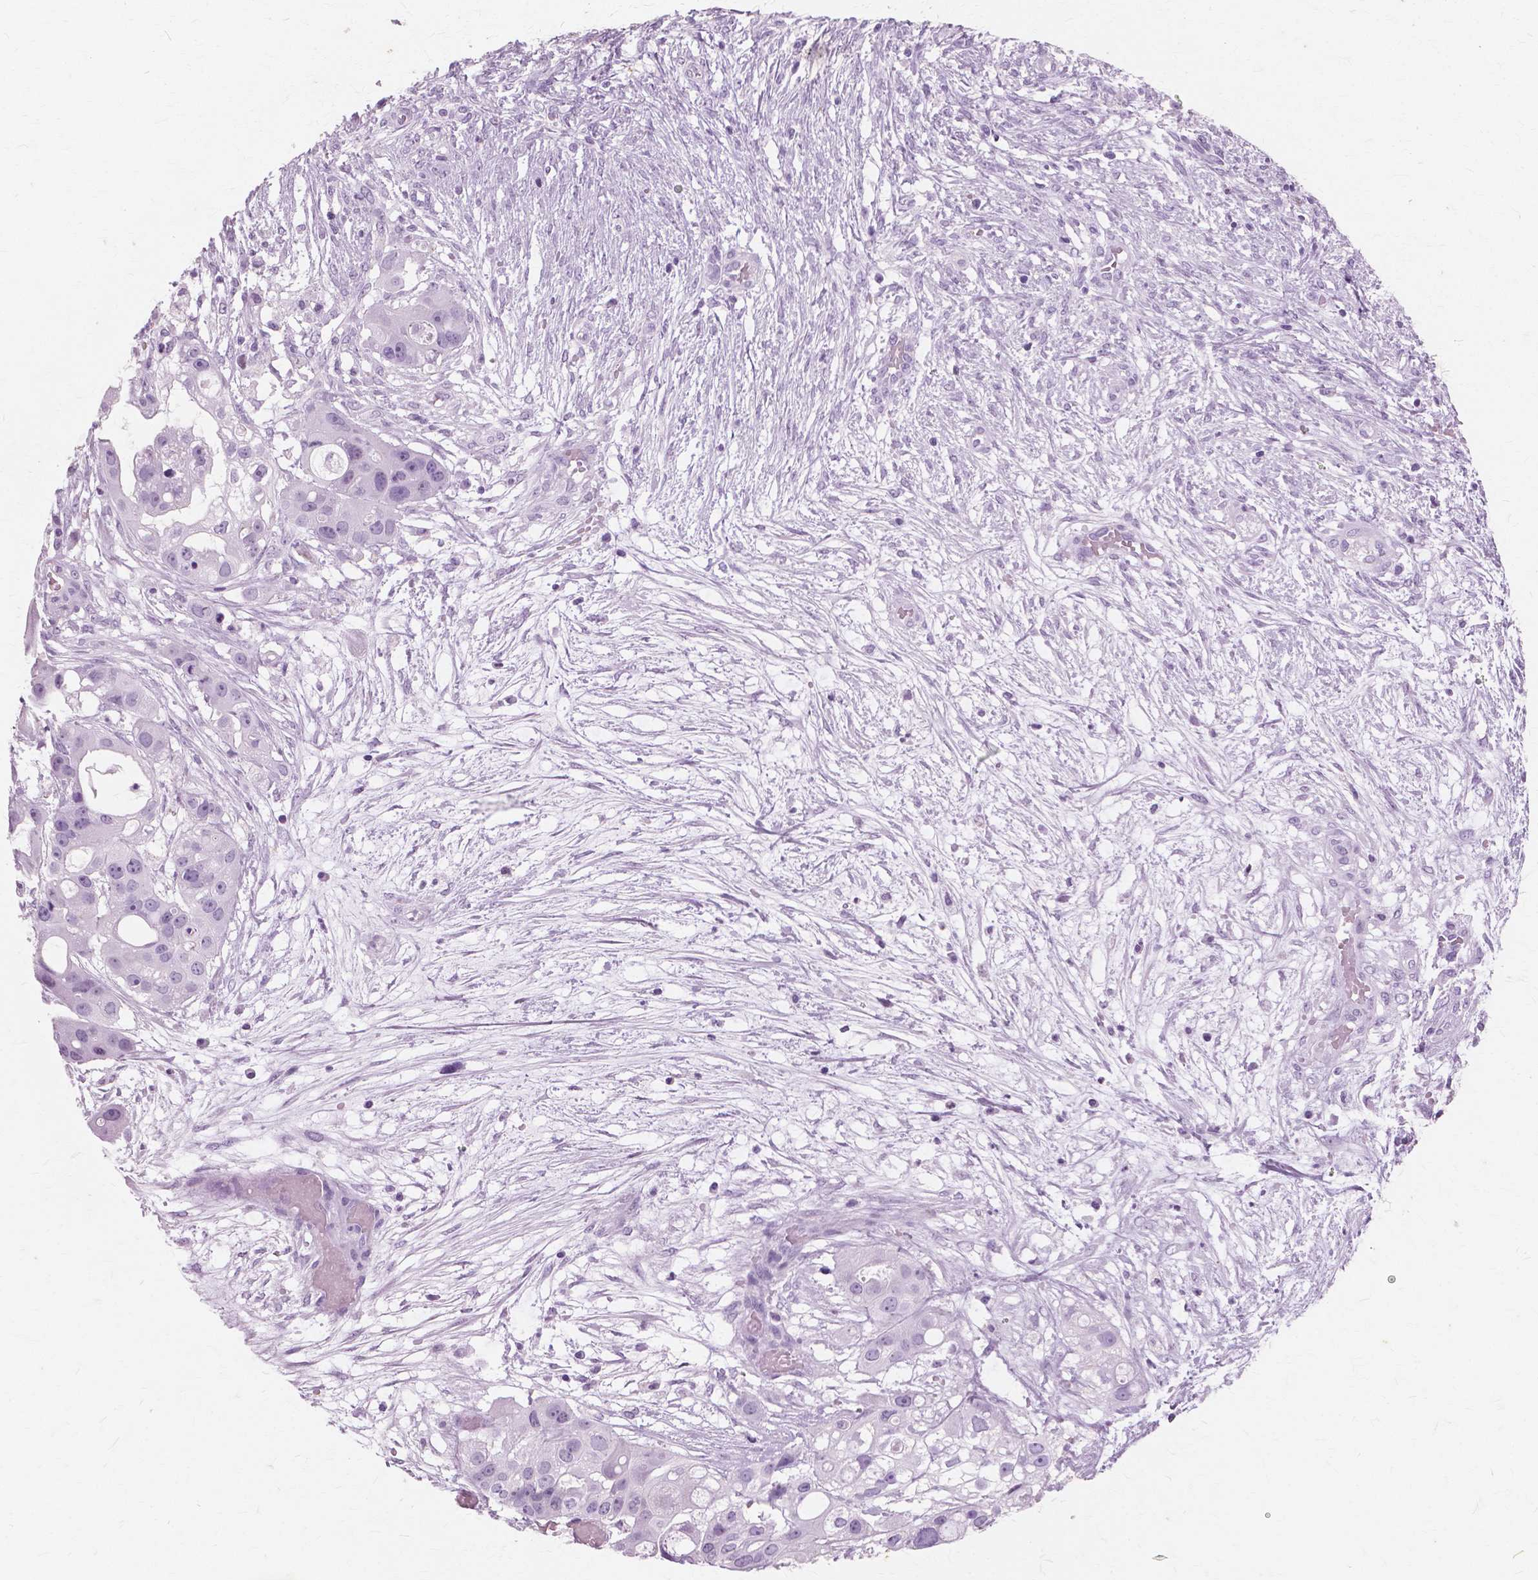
{"staining": {"intensity": "weak", "quantity": "<25%", "location": "nuclear"}, "tissue": "ovarian cancer", "cell_type": "Tumor cells", "image_type": "cancer", "snomed": [{"axis": "morphology", "description": "Cystadenocarcinoma, serous, NOS"}, {"axis": "topography", "description": "Ovary"}], "caption": "Immunohistochemistry photomicrograph of neoplastic tissue: ovarian cancer stained with DAB (3,3'-diaminobenzidine) exhibits no significant protein positivity in tumor cells. (DAB (3,3'-diaminobenzidine) immunohistochemistry (IHC), high magnification).", "gene": "SFTPD", "patient": {"sex": "female", "age": 56}}